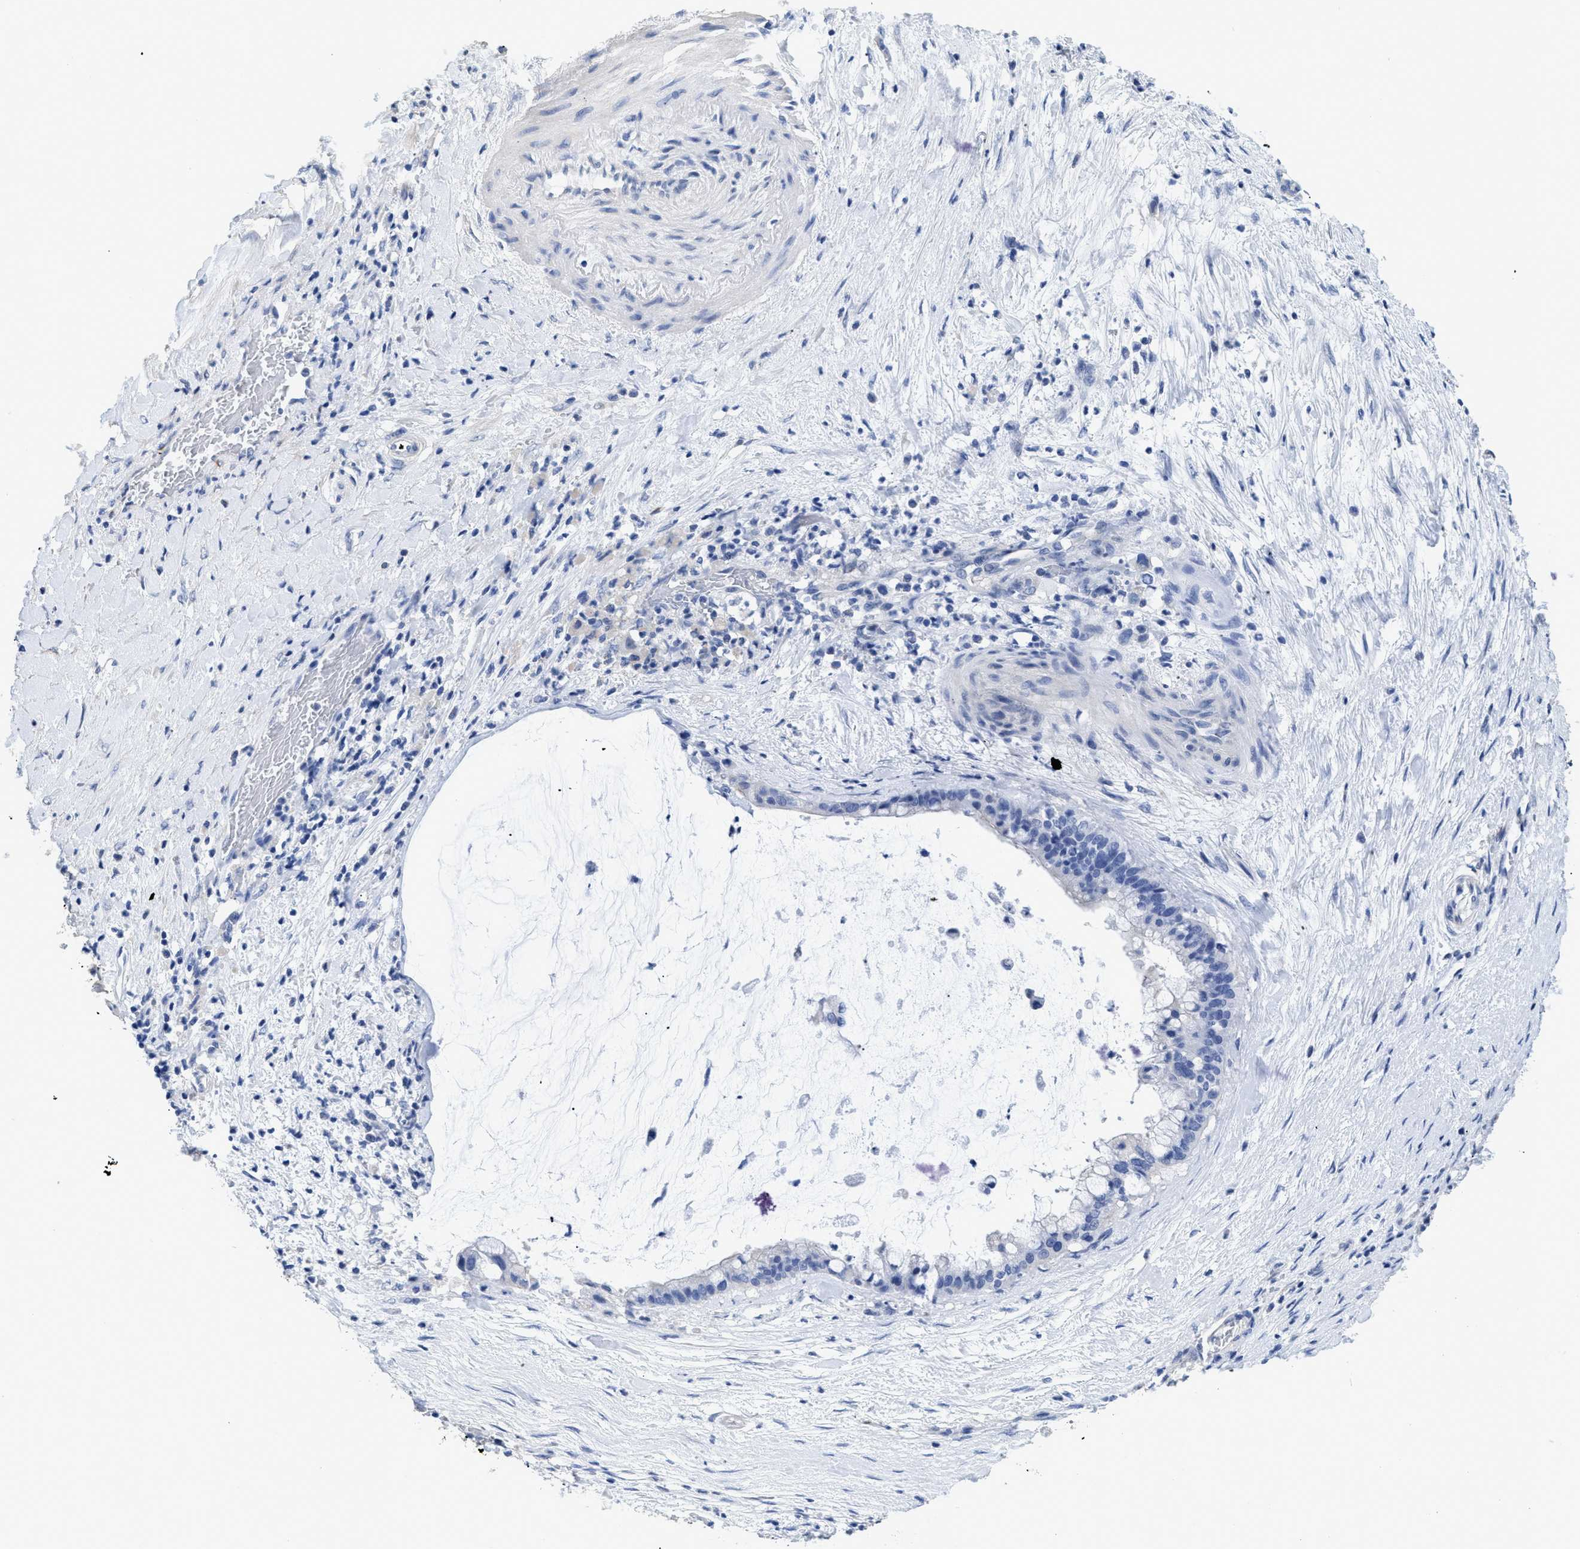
{"staining": {"intensity": "negative", "quantity": "none", "location": "none"}, "tissue": "pancreatic cancer", "cell_type": "Tumor cells", "image_type": "cancer", "snomed": [{"axis": "morphology", "description": "Adenocarcinoma, NOS"}, {"axis": "topography", "description": "Pancreas"}], "caption": "Photomicrograph shows no significant protein expression in tumor cells of pancreatic adenocarcinoma.", "gene": "DLC1", "patient": {"sex": "male", "age": 41}}